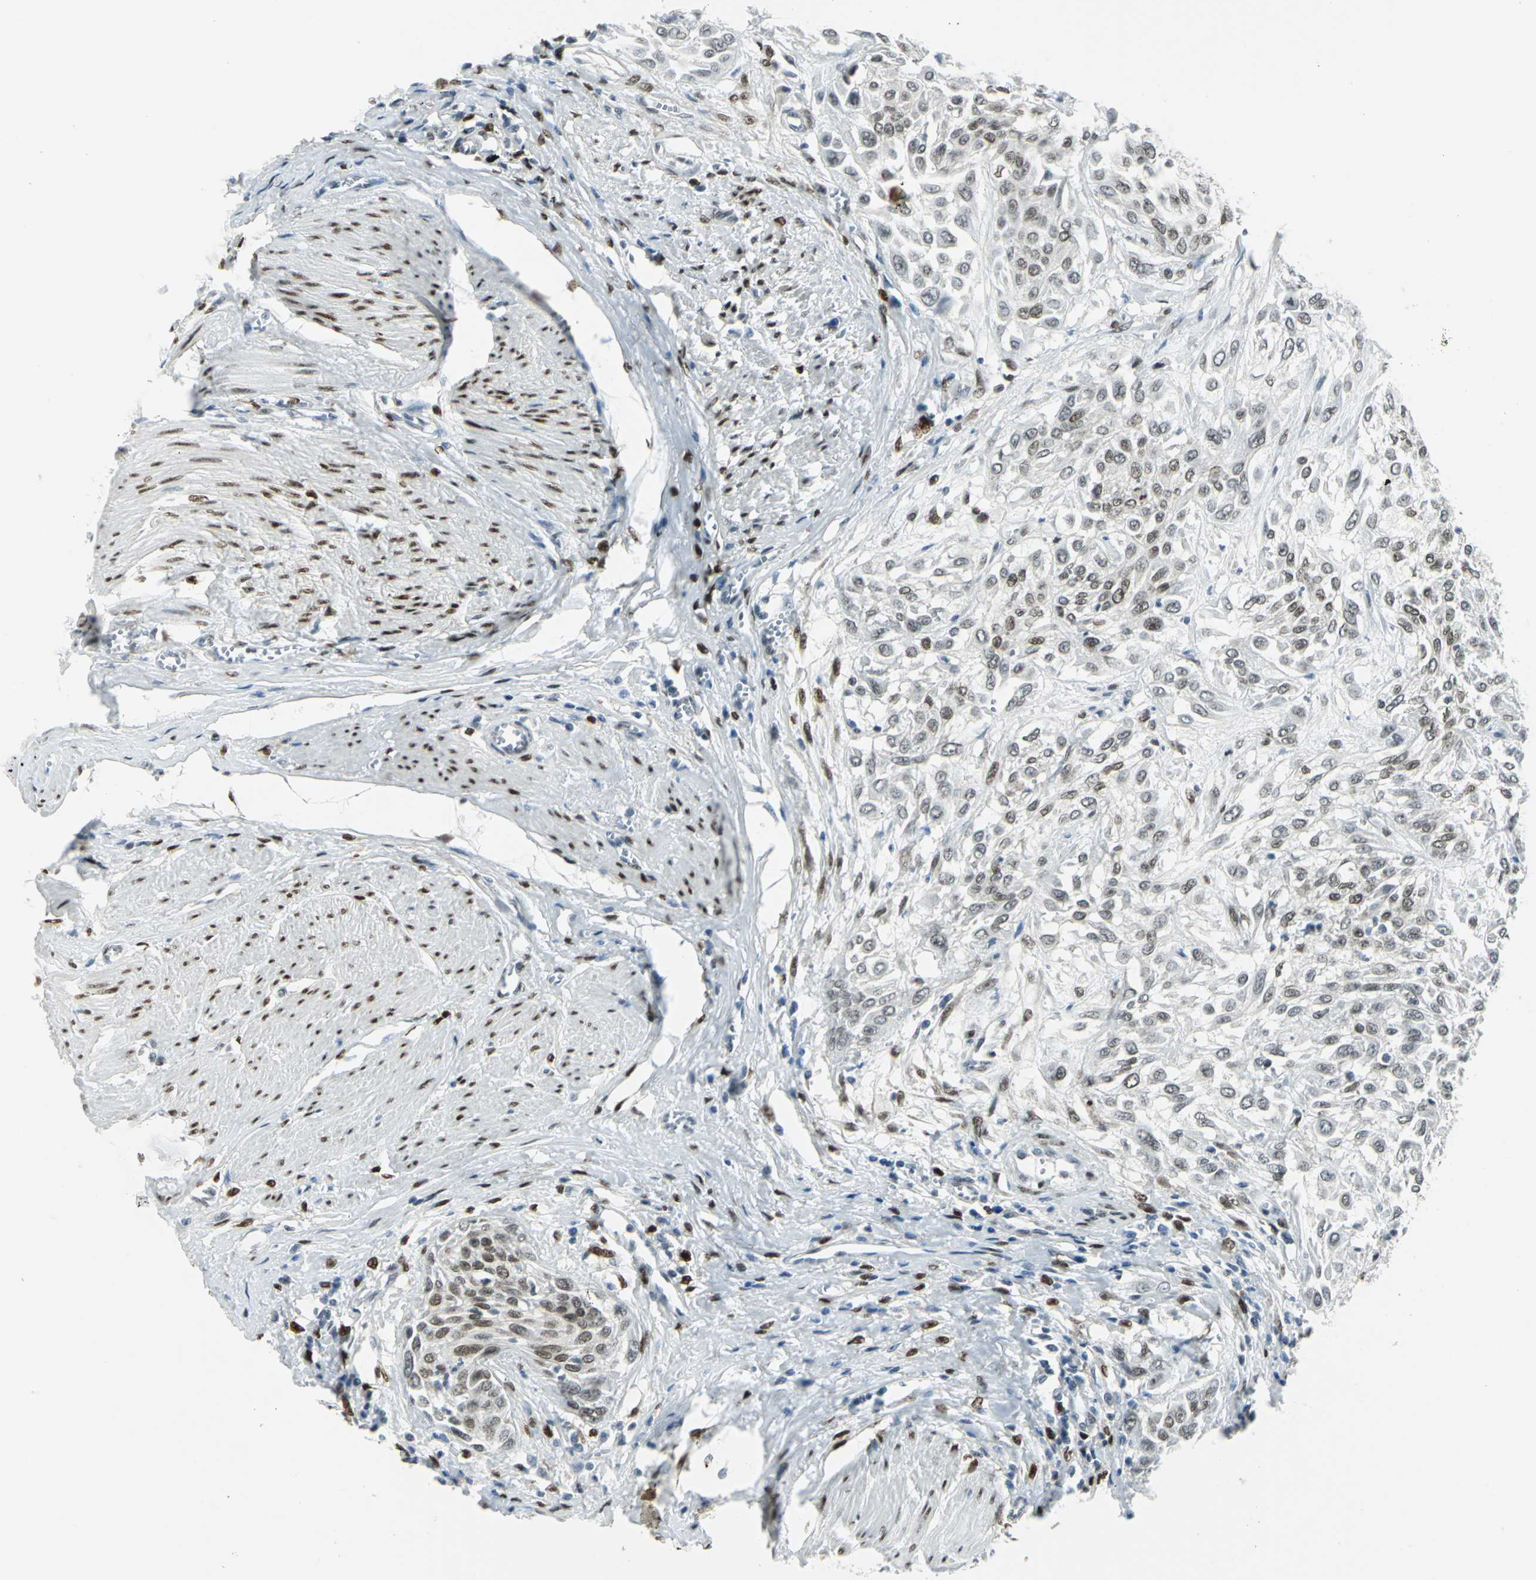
{"staining": {"intensity": "moderate", "quantity": ">75%", "location": "nuclear"}, "tissue": "urothelial cancer", "cell_type": "Tumor cells", "image_type": "cancer", "snomed": [{"axis": "morphology", "description": "Urothelial carcinoma, High grade"}, {"axis": "topography", "description": "Urinary bladder"}], "caption": "Moderate nuclear expression for a protein is appreciated in approximately >75% of tumor cells of urothelial carcinoma (high-grade) using immunohistochemistry.", "gene": "MEIS2", "patient": {"sex": "male", "age": 57}}